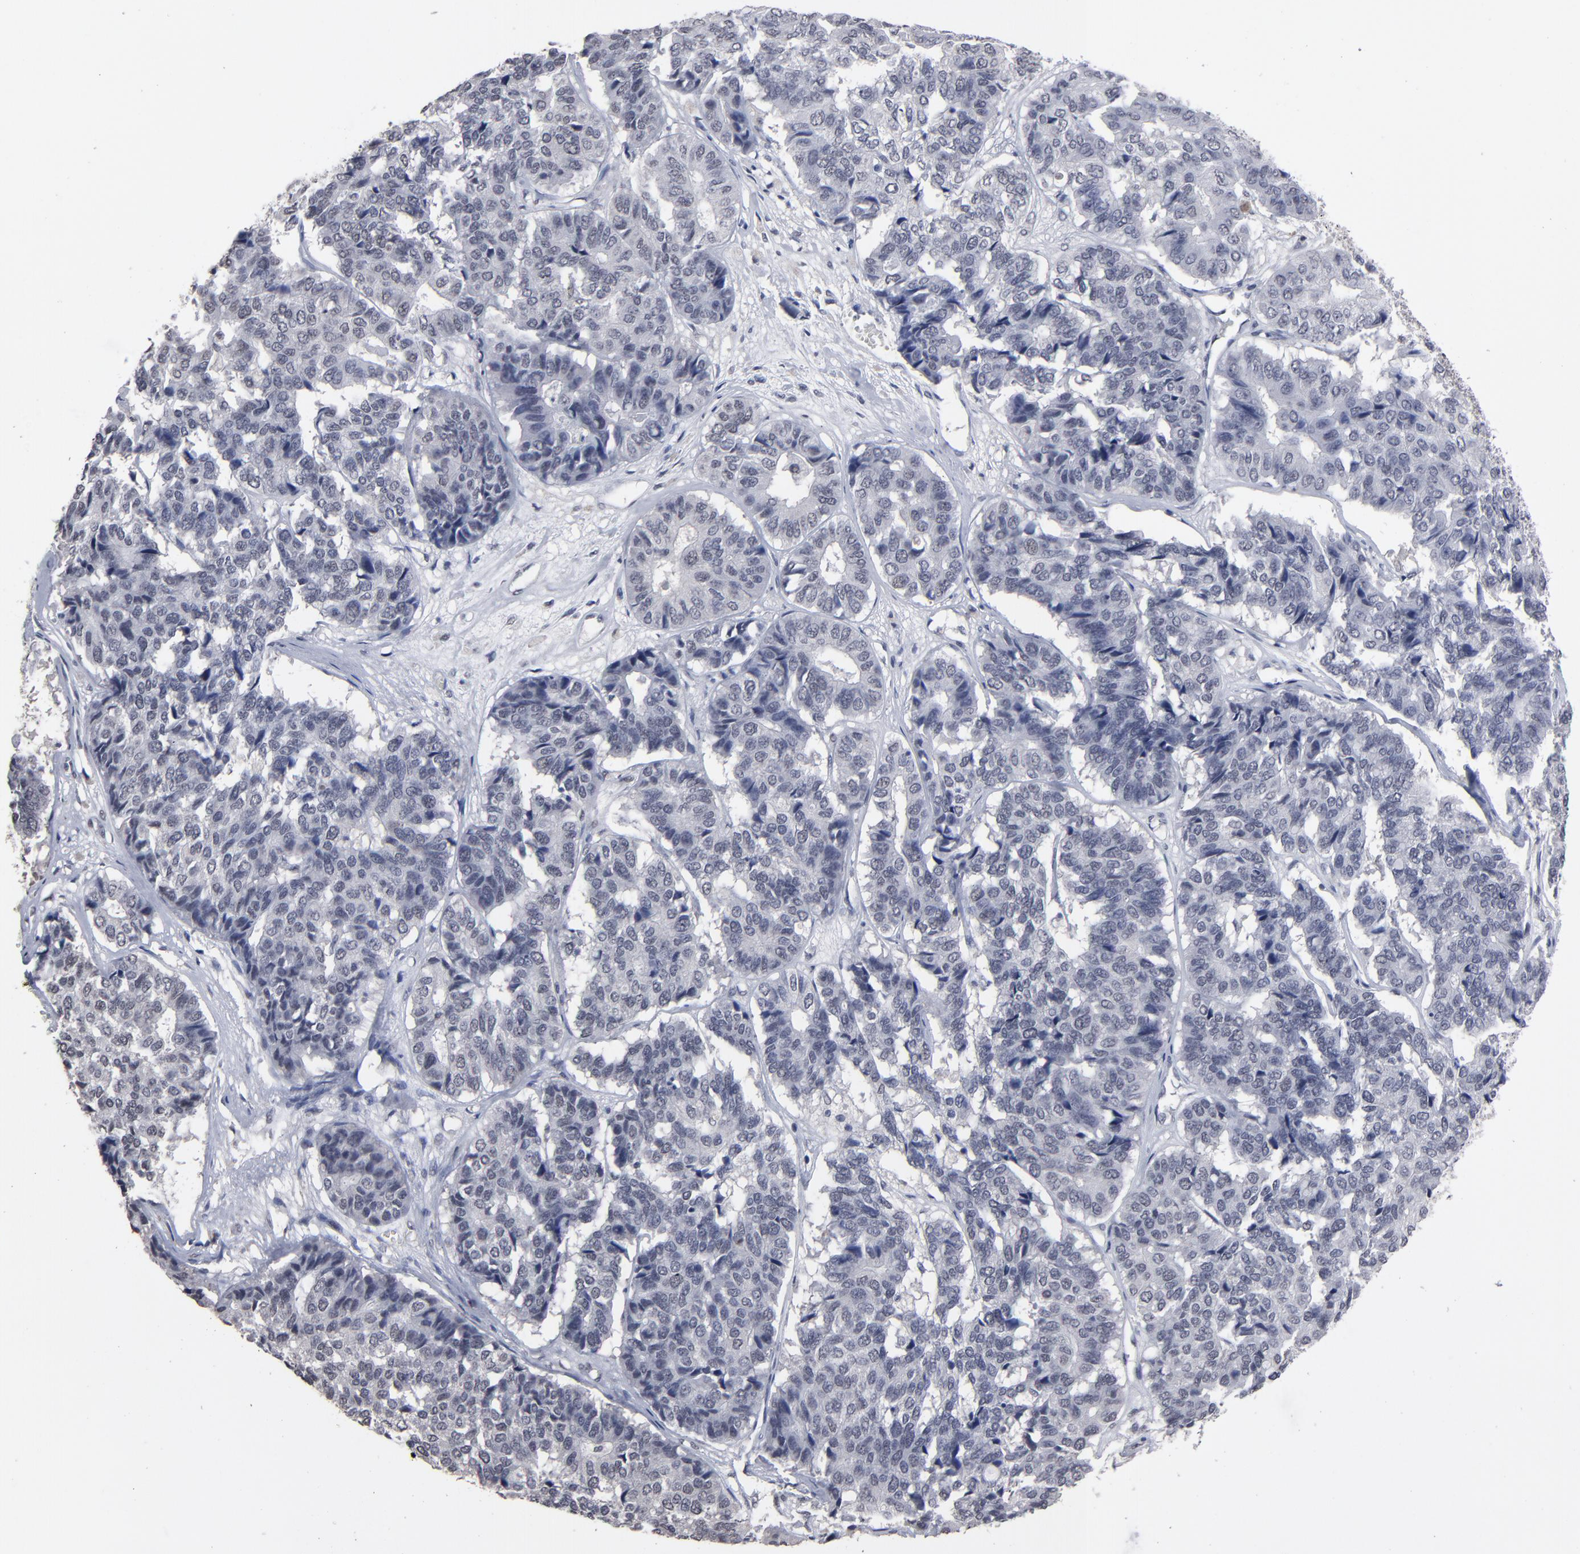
{"staining": {"intensity": "negative", "quantity": "none", "location": "none"}, "tissue": "pancreatic cancer", "cell_type": "Tumor cells", "image_type": "cancer", "snomed": [{"axis": "morphology", "description": "Adenocarcinoma, NOS"}, {"axis": "topography", "description": "Pancreas"}], "caption": "Immunohistochemical staining of human pancreatic adenocarcinoma demonstrates no significant staining in tumor cells.", "gene": "SSRP1", "patient": {"sex": "male", "age": 50}}